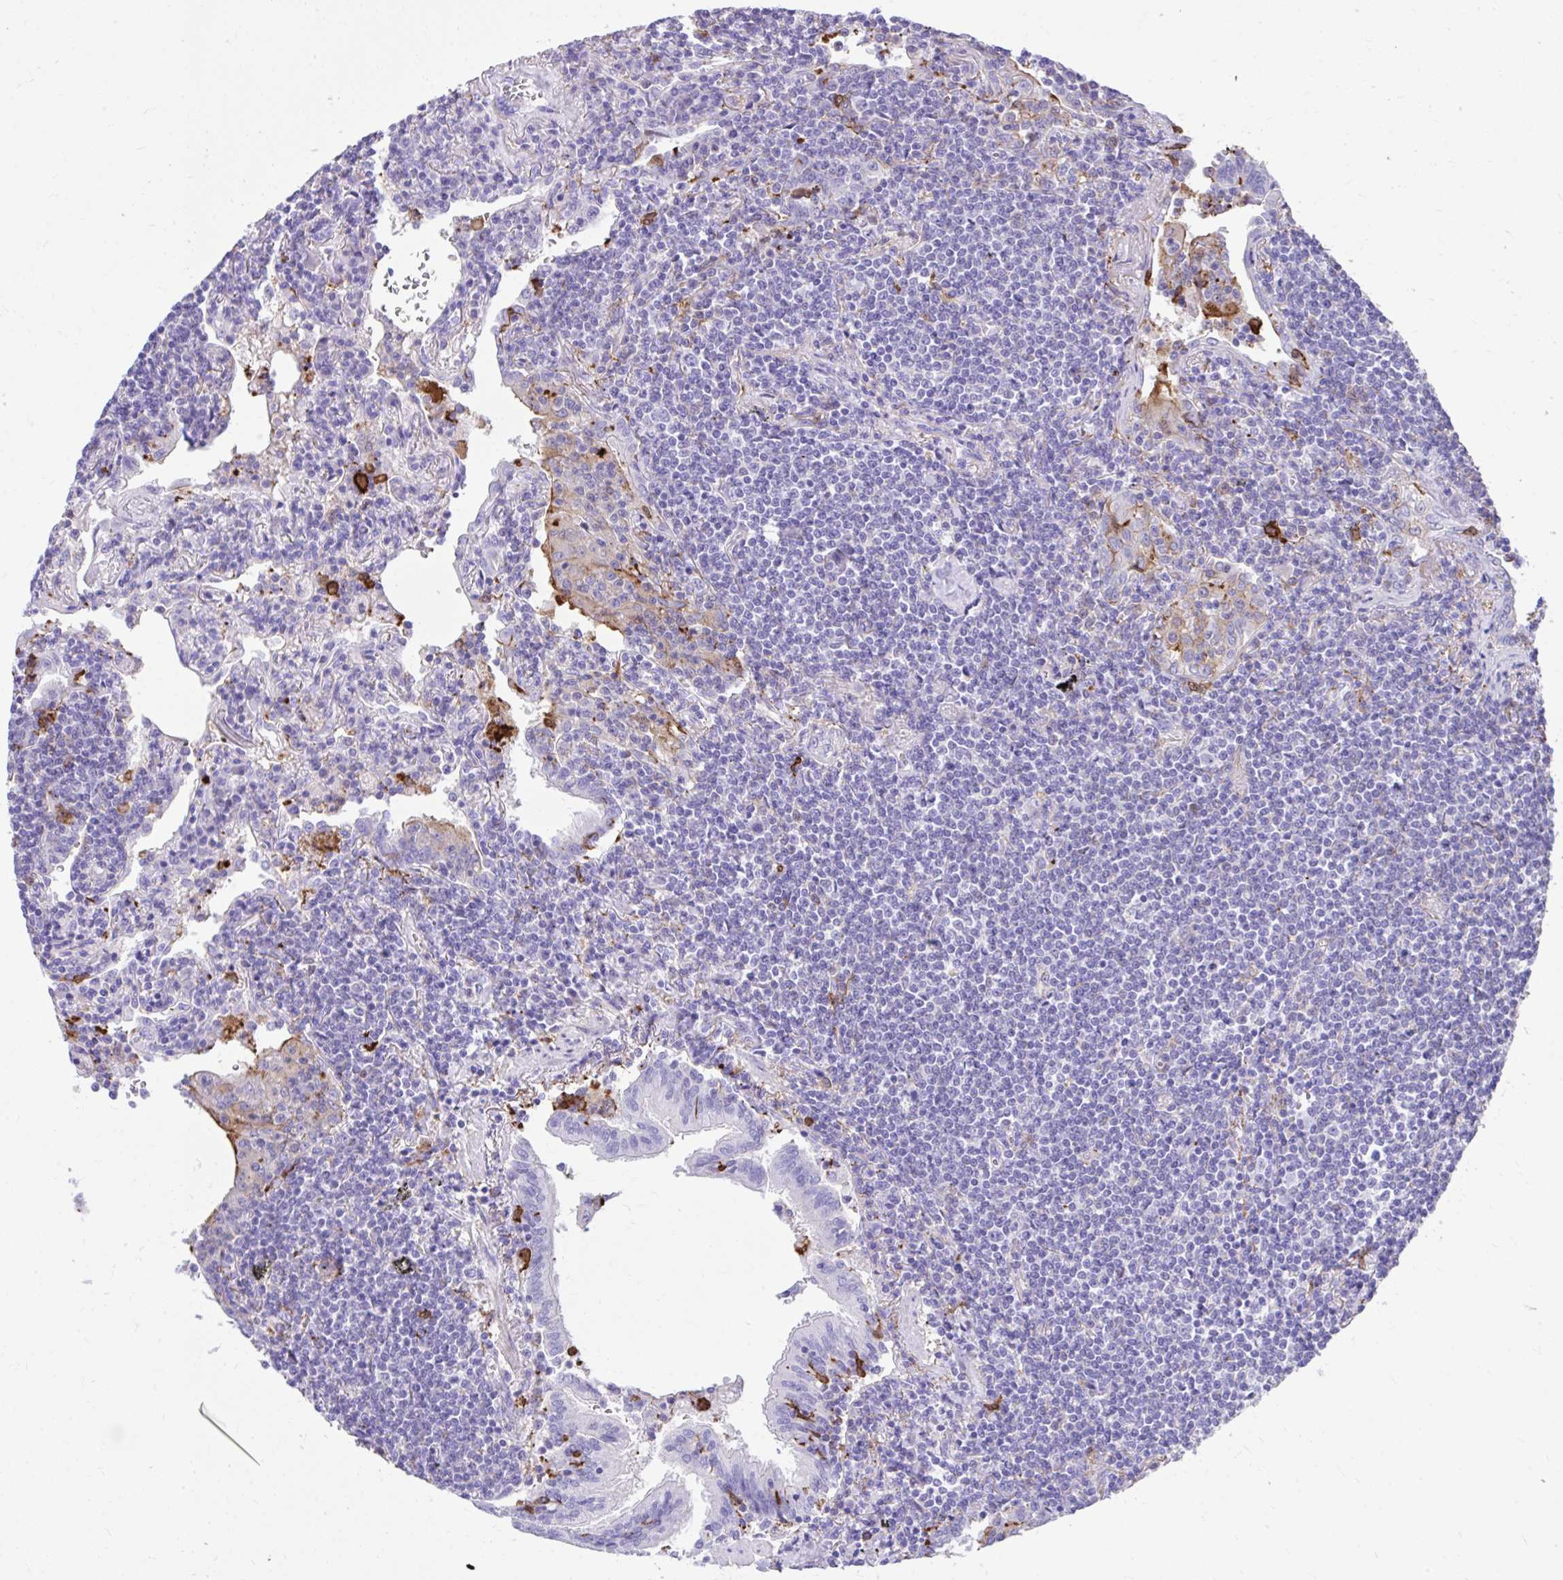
{"staining": {"intensity": "negative", "quantity": "none", "location": "none"}, "tissue": "lymphoma", "cell_type": "Tumor cells", "image_type": "cancer", "snomed": [{"axis": "morphology", "description": "Malignant lymphoma, non-Hodgkin's type, Low grade"}, {"axis": "topography", "description": "Lung"}], "caption": "Tumor cells are negative for protein expression in human lymphoma.", "gene": "TLR7", "patient": {"sex": "female", "age": 71}}